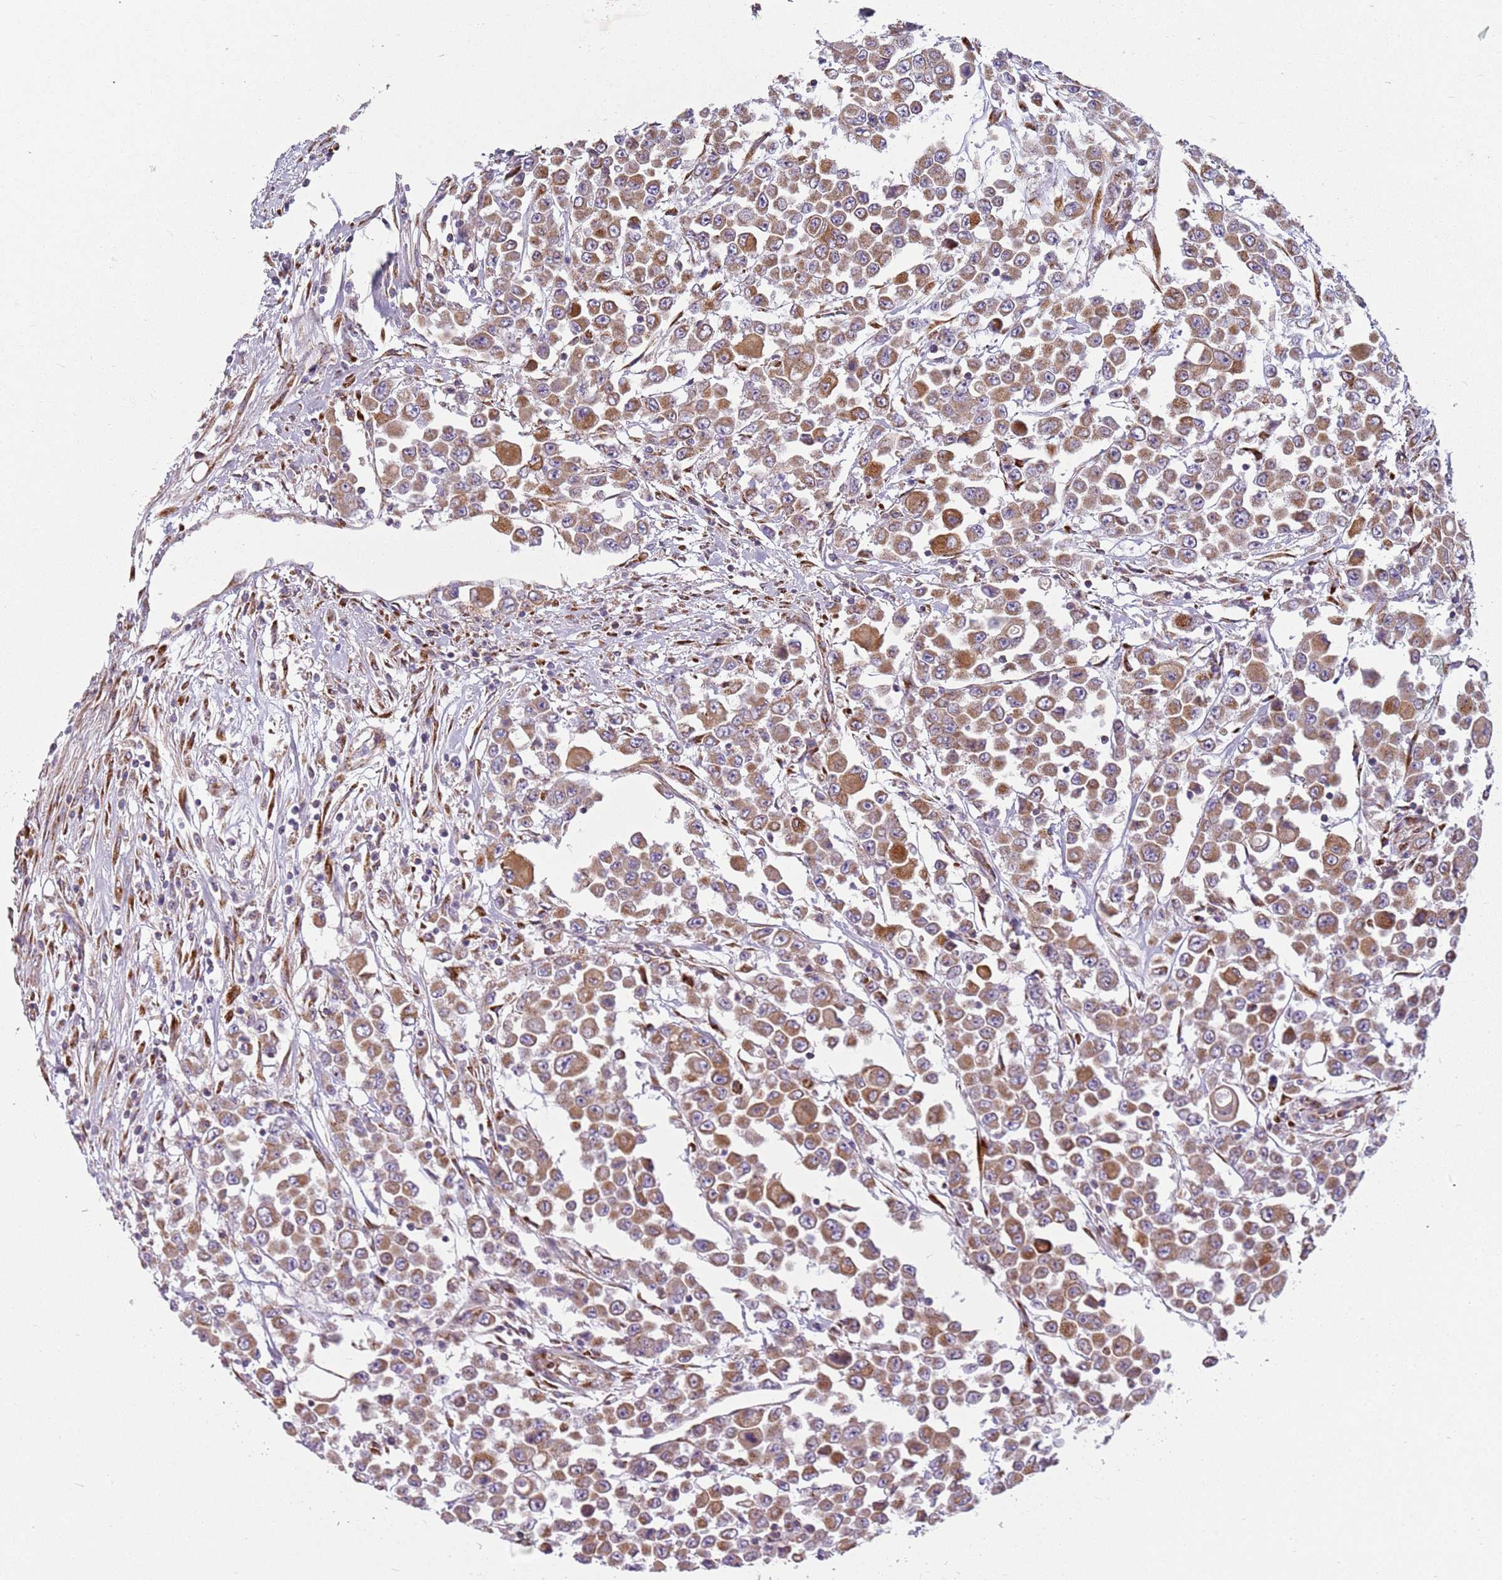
{"staining": {"intensity": "moderate", "quantity": ">75%", "location": "cytoplasmic/membranous"}, "tissue": "colorectal cancer", "cell_type": "Tumor cells", "image_type": "cancer", "snomed": [{"axis": "morphology", "description": "Adenocarcinoma, NOS"}, {"axis": "topography", "description": "Colon"}], "caption": "High-magnification brightfield microscopy of colorectal cancer (adenocarcinoma) stained with DAB (brown) and counterstained with hematoxylin (blue). tumor cells exhibit moderate cytoplasmic/membranous positivity is appreciated in about>75% of cells.", "gene": "TMEM200C", "patient": {"sex": "male", "age": 51}}